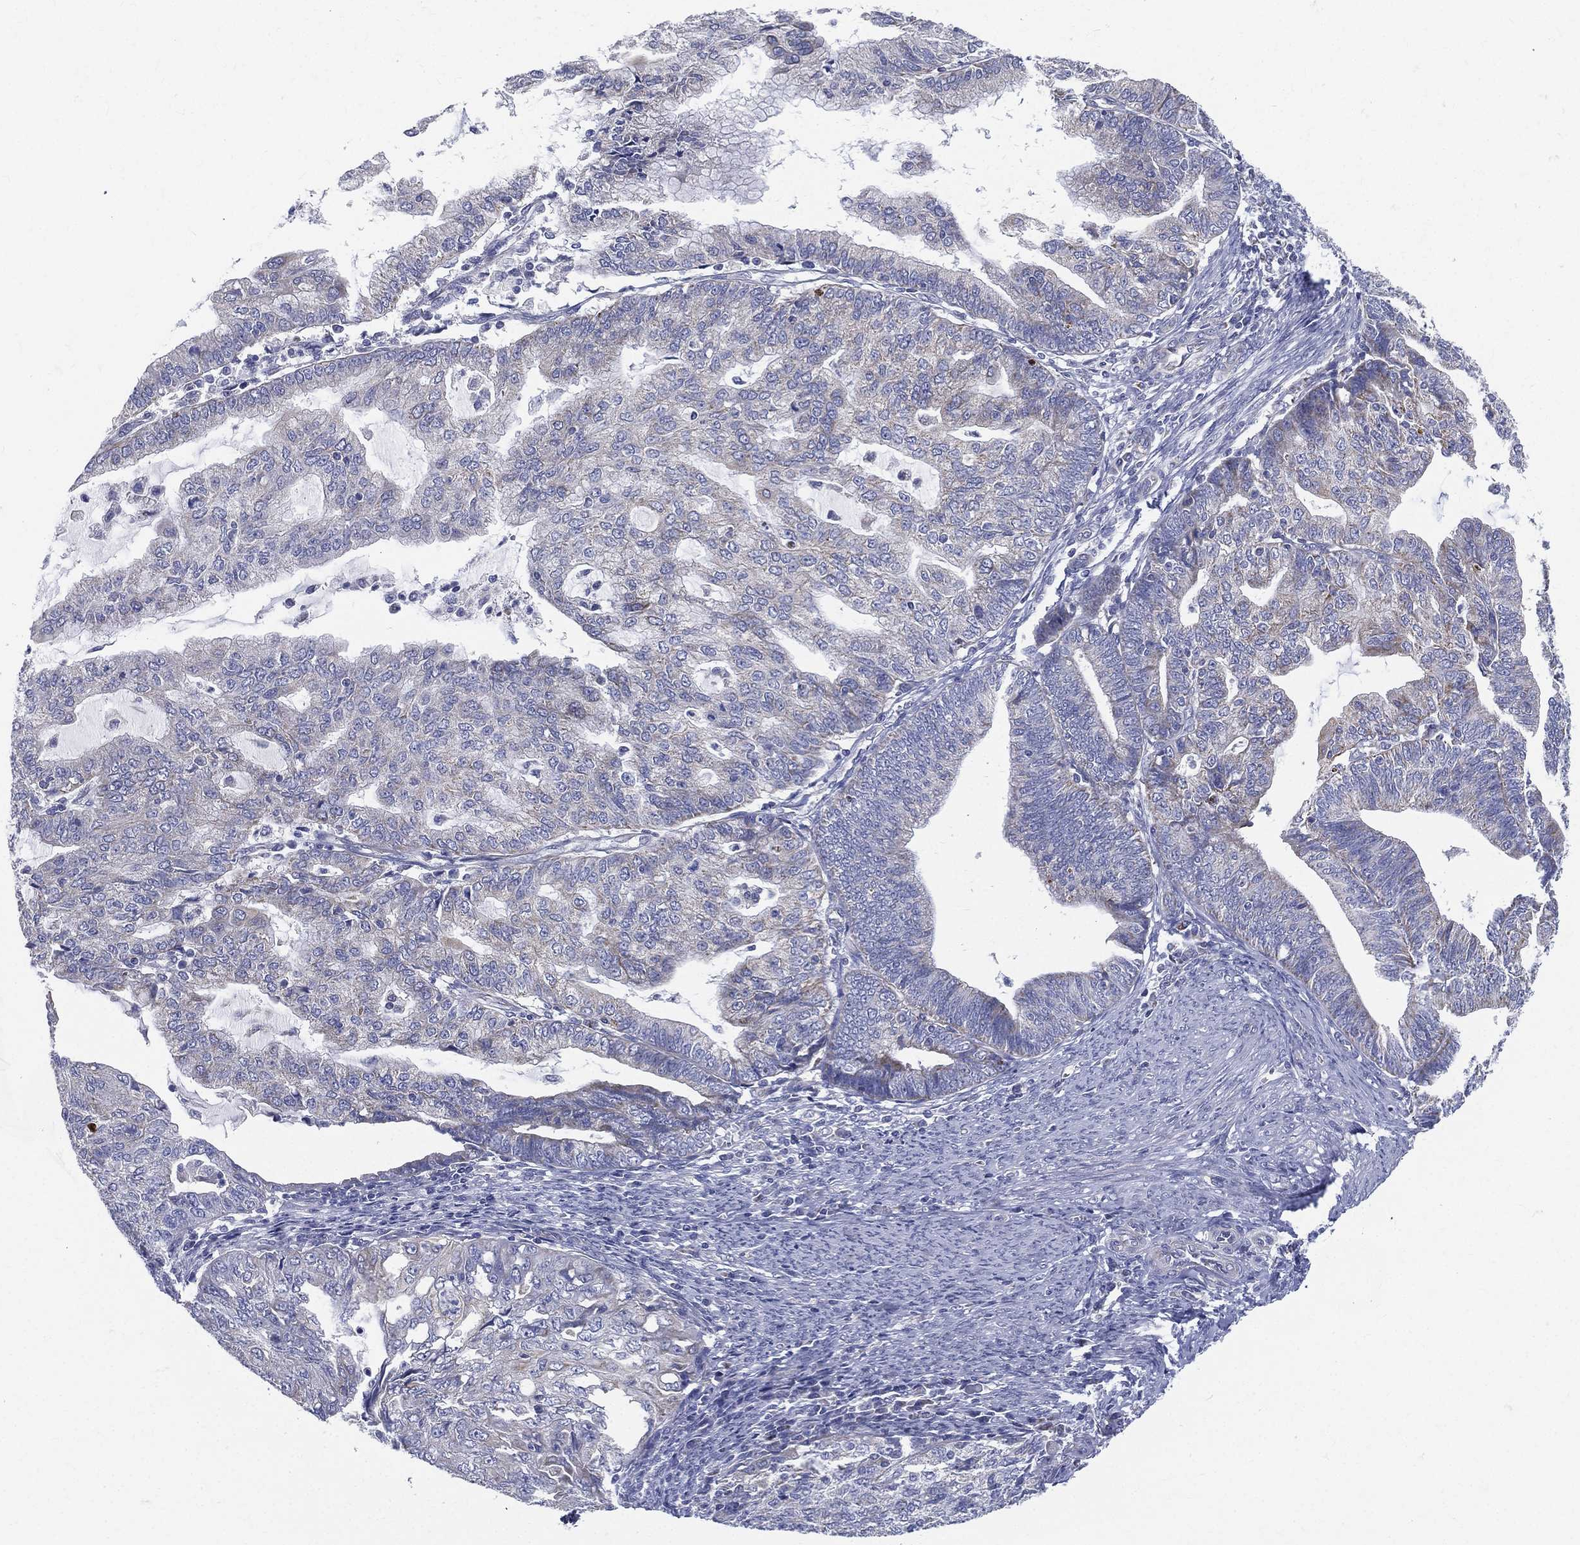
{"staining": {"intensity": "weak", "quantity": "<25%", "location": "cytoplasmic/membranous"}, "tissue": "endometrial cancer", "cell_type": "Tumor cells", "image_type": "cancer", "snomed": [{"axis": "morphology", "description": "Adenocarcinoma, NOS"}, {"axis": "topography", "description": "Endometrium"}], "caption": "A micrograph of human endometrial adenocarcinoma is negative for staining in tumor cells.", "gene": "PWWP3A", "patient": {"sex": "female", "age": 82}}